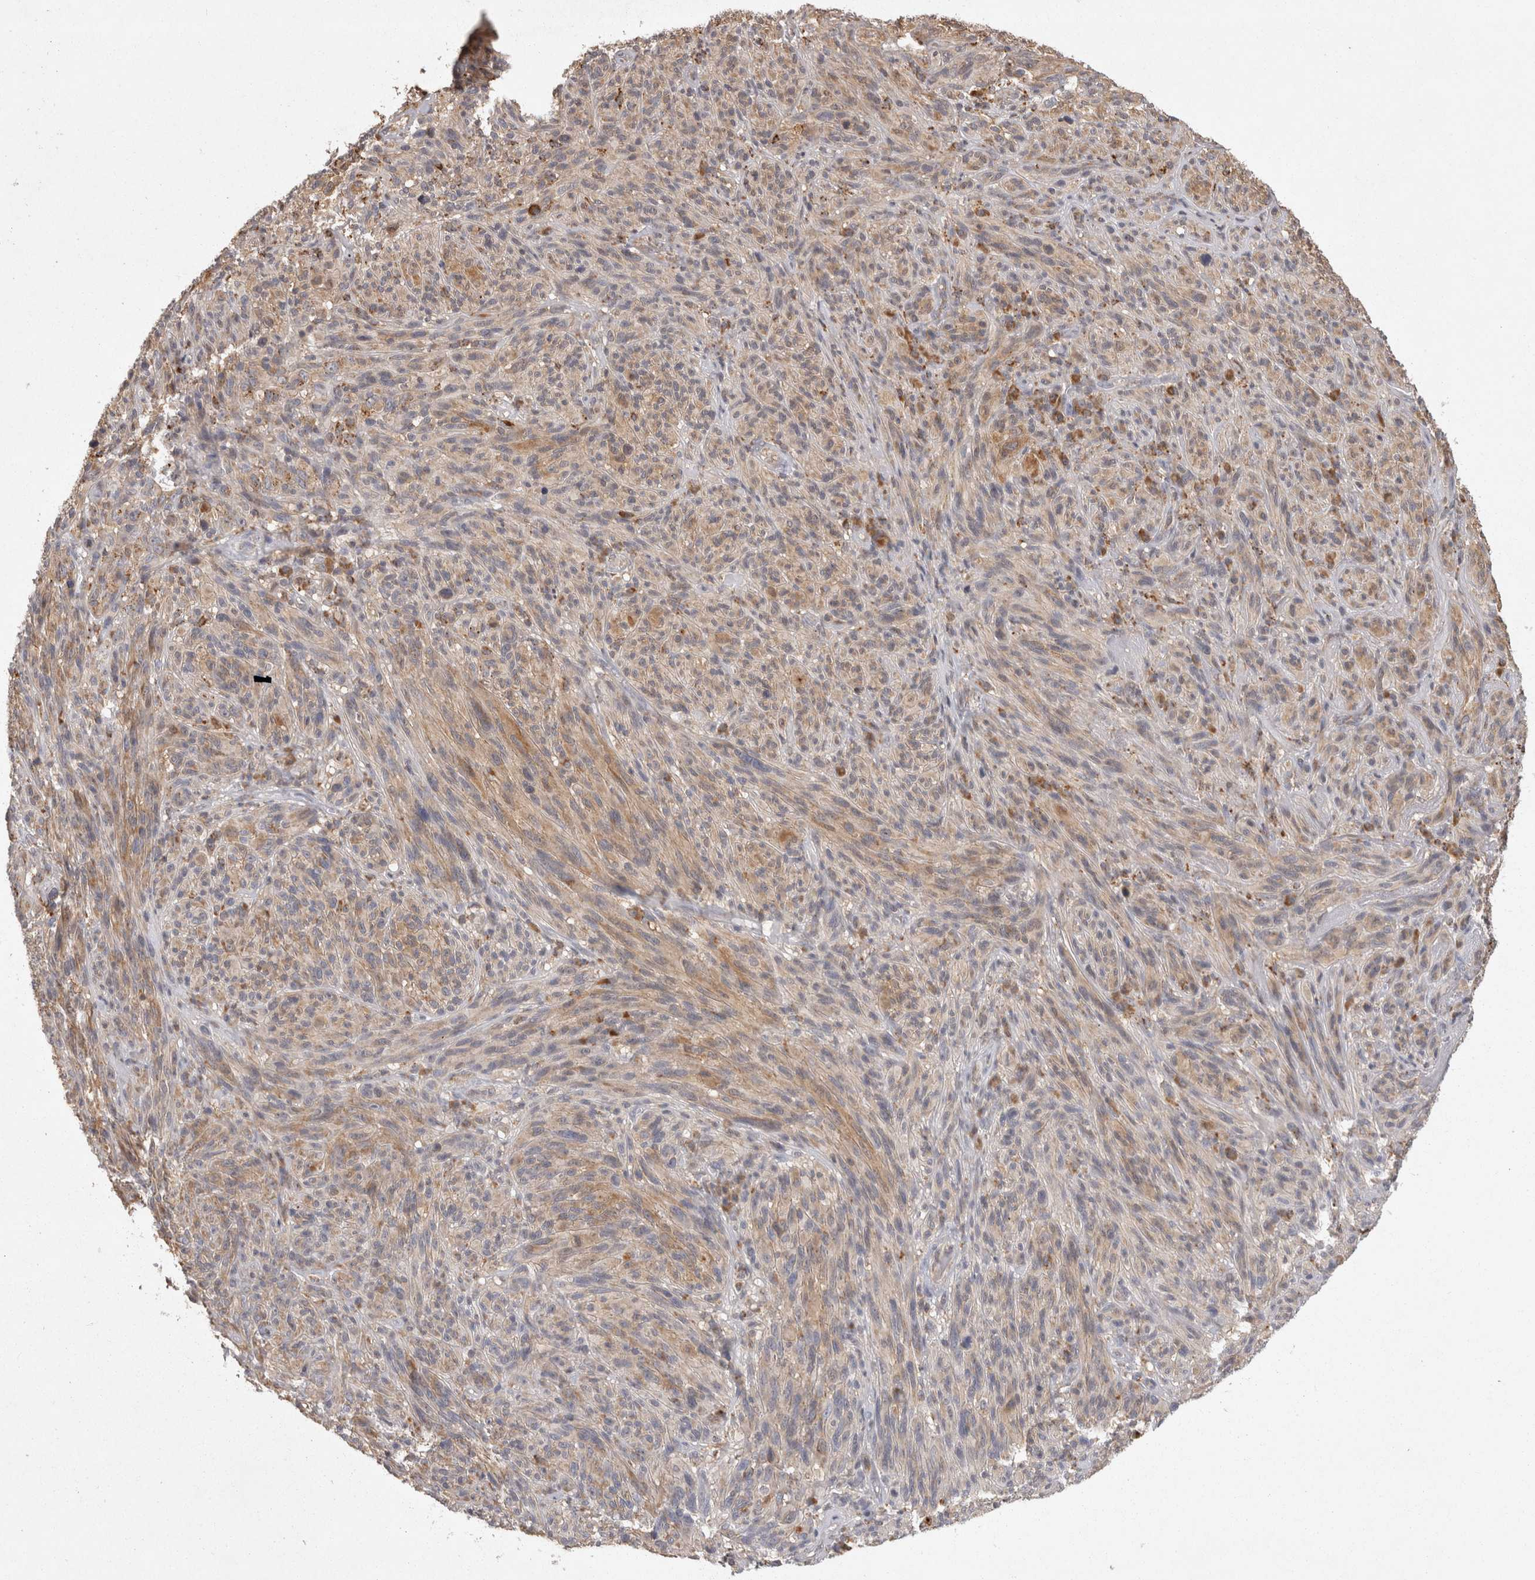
{"staining": {"intensity": "moderate", "quantity": ">75%", "location": "cytoplasmic/membranous"}, "tissue": "melanoma", "cell_type": "Tumor cells", "image_type": "cancer", "snomed": [{"axis": "morphology", "description": "Malignant melanoma, NOS"}, {"axis": "topography", "description": "Skin of head"}], "caption": "Tumor cells demonstrate moderate cytoplasmic/membranous staining in about >75% of cells in melanoma.", "gene": "ACAT2", "patient": {"sex": "male", "age": 96}}